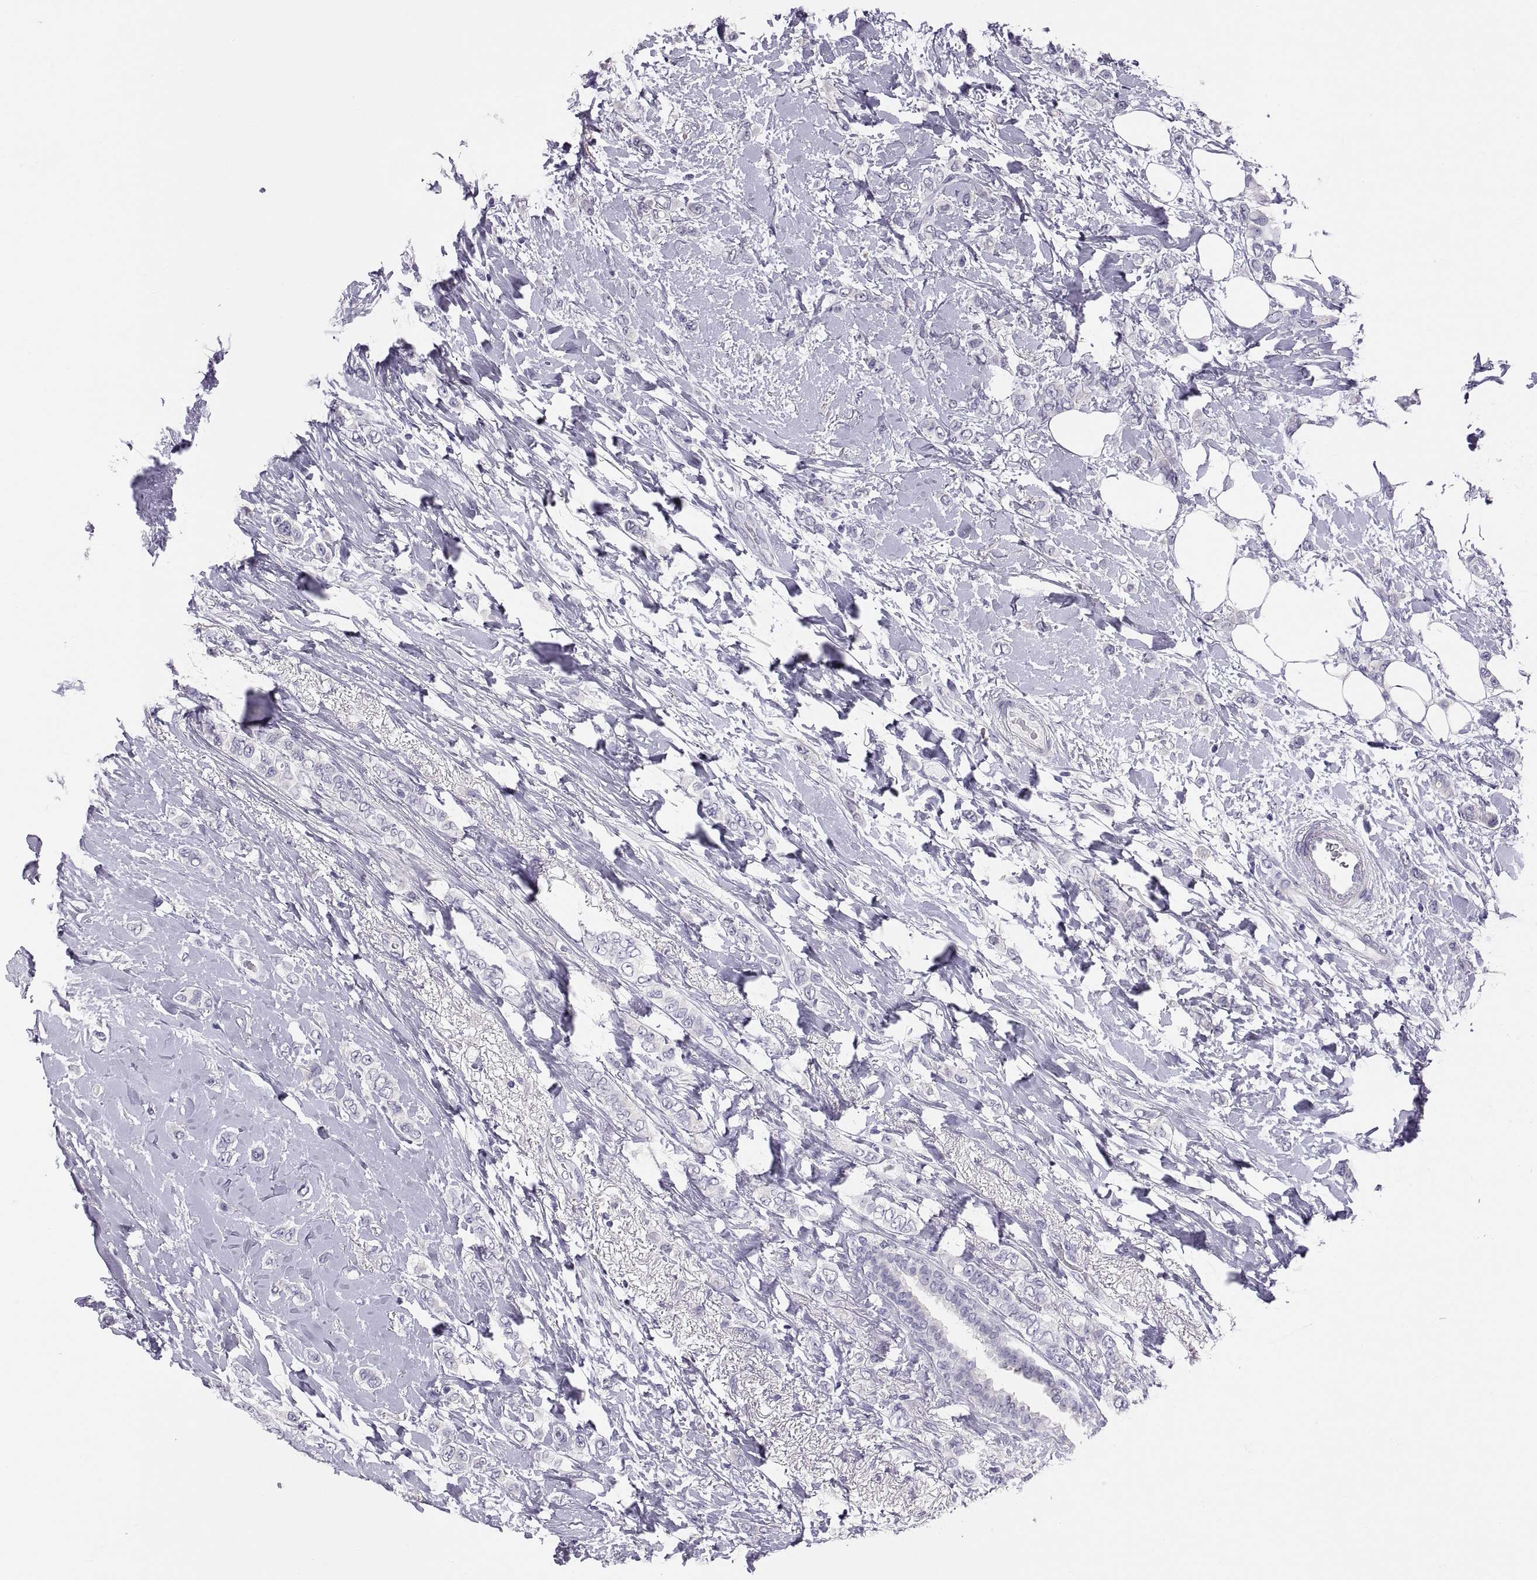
{"staining": {"intensity": "negative", "quantity": "none", "location": "none"}, "tissue": "breast cancer", "cell_type": "Tumor cells", "image_type": "cancer", "snomed": [{"axis": "morphology", "description": "Lobular carcinoma"}, {"axis": "topography", "description": "Breast"}], "caption": "The immunohistochemistry photomicrograph has no significant staining in tumor cells of breast lobular carcinoma tissue.", "gene": "RNASE12", "patient": {"sex": "female", "age": 66}}